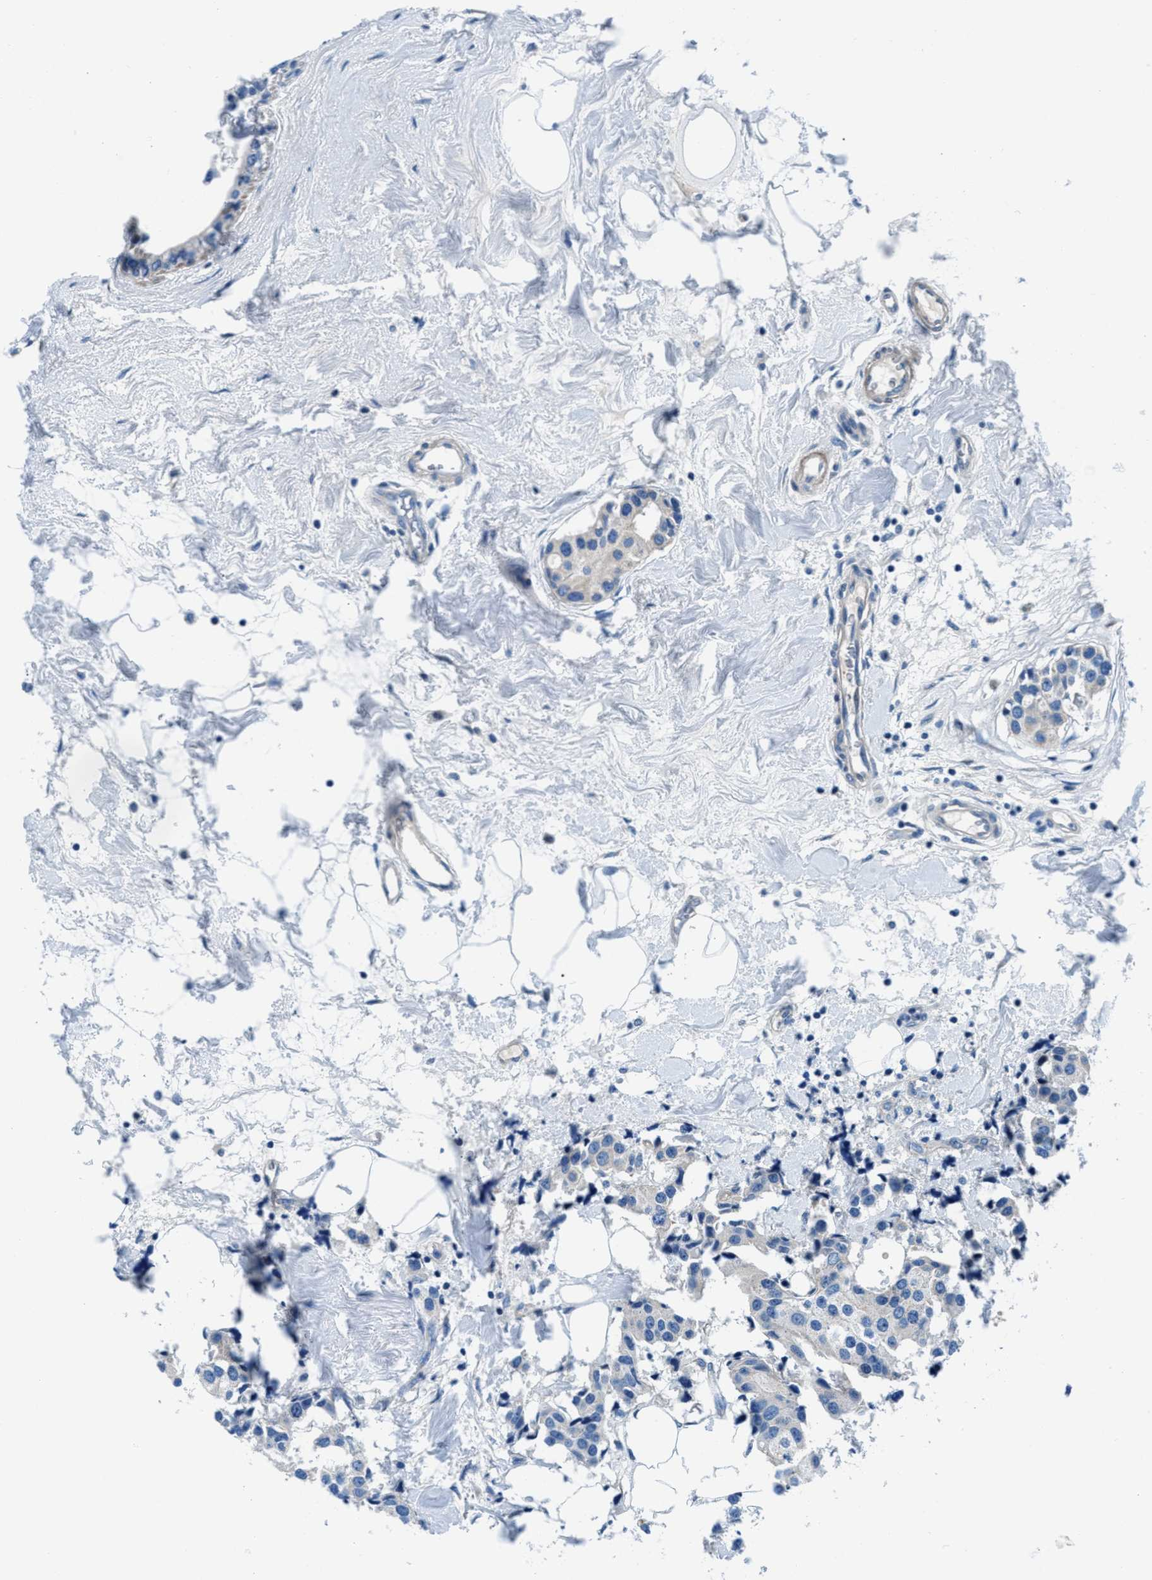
{"staining": {"intensity": "negative", "quantity": "none", "location": "none"}, "tissue": "breast cancer", "cell_type": "Tumor cells", "image_type": "cancer", "snomed": [{"axis": "morphology", "description": "Normal tissue, NOS"}, {"axis": "morphology", "description": "Duct carcinoma"}, {"axis": "topography", "description": "Breast"}], "caption": "This is an immunohistochemistry image of human breast cancer. There is no staining in tumor cells.", "gene": "CDRT4", "patient": {"sex": "female", "age": 39}}